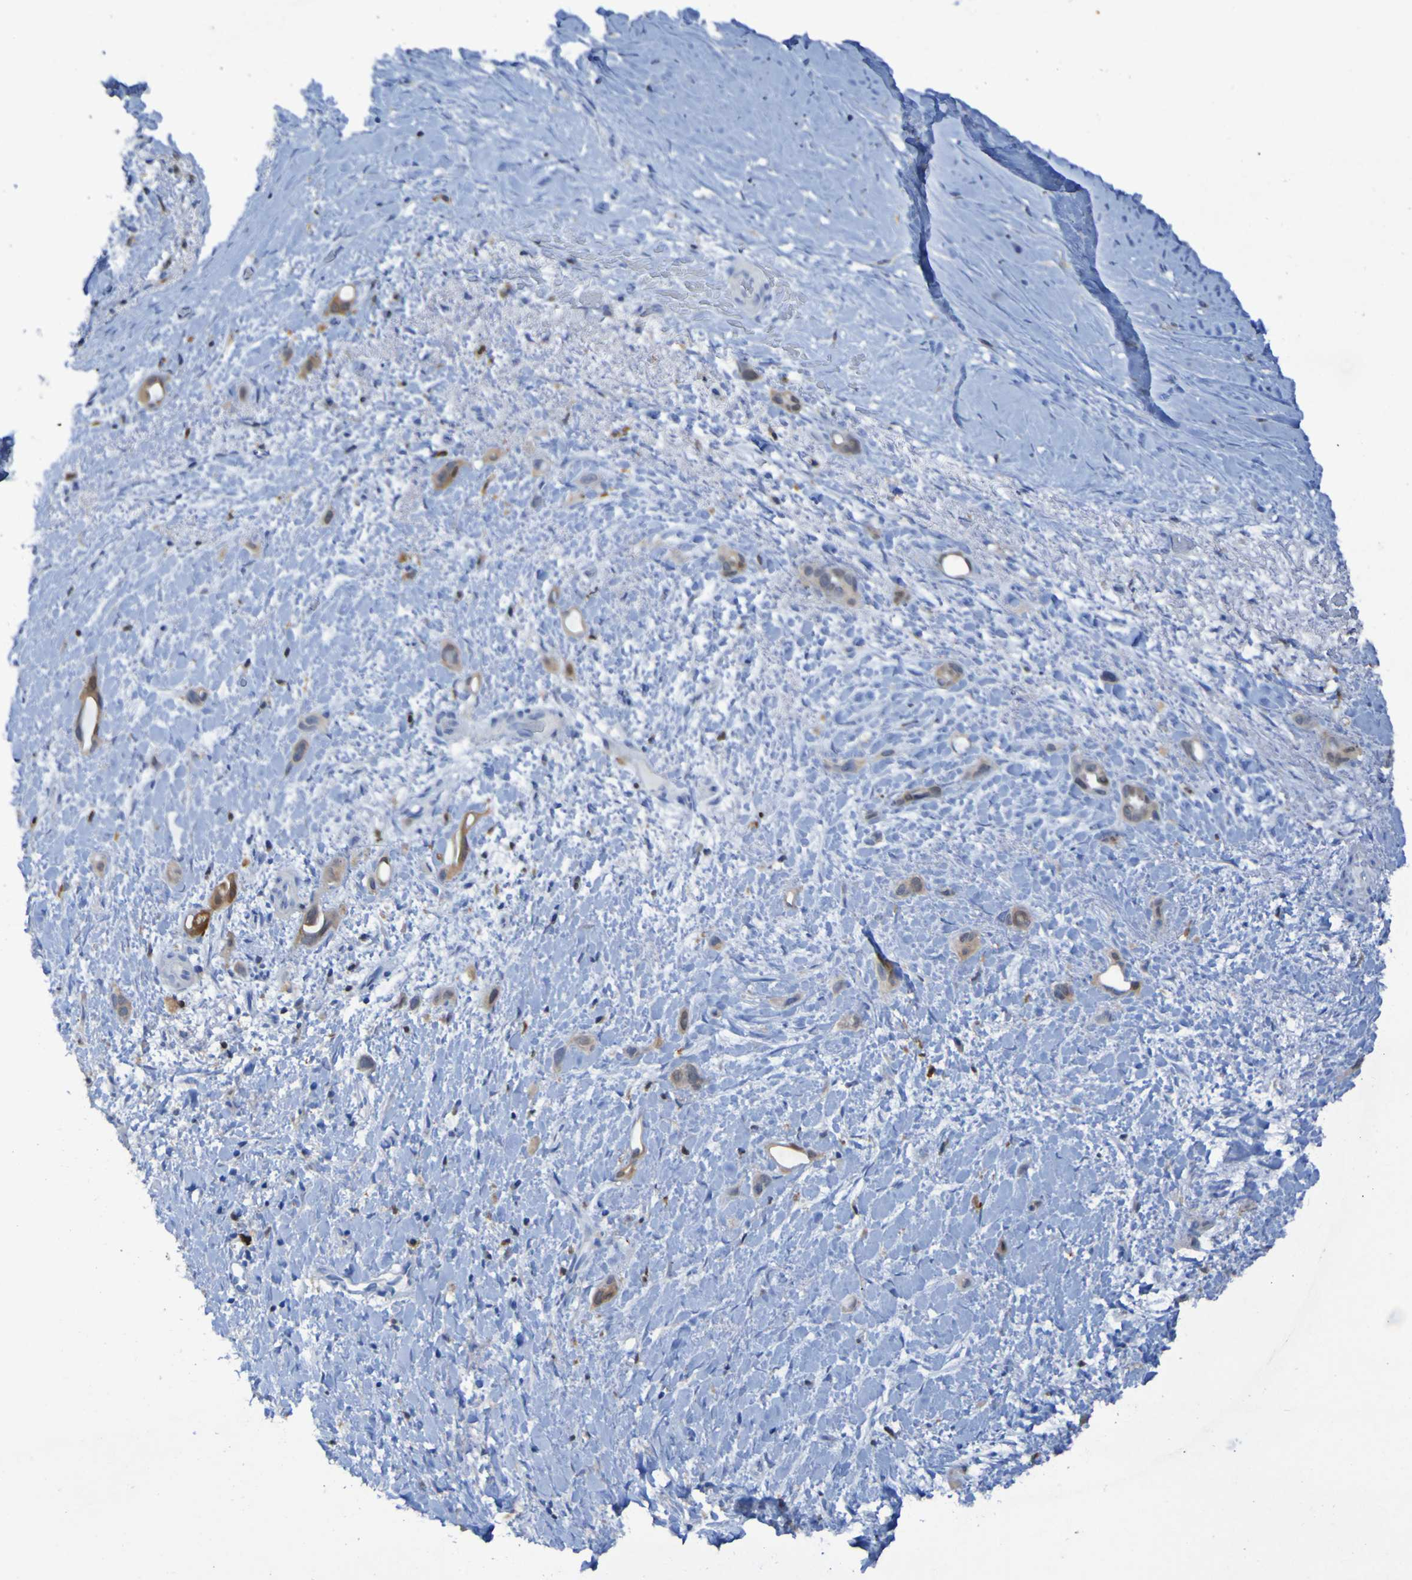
{"staining": {"intensity": "weak", "quantity": ">75%", "location": "cytoplasmic/membranous"}, "tissue": "liver cancer", "cell_type": "Tumor cells", "image_type": "cancer", "snomed": [{"axis": "morphology", "description": "Cholangiocarcinoma"}, {"axis": "topography", "description": "Liver"}], "caption": "Liver cancer (cholangiocarcinoma) was stained to show a protein in brown. There is low levels of weak cytoplasmic/membranous staining in about >75% of tumor cells.", "gene": "MPPE1", "patient": {"sex": "female", "age": 65}}